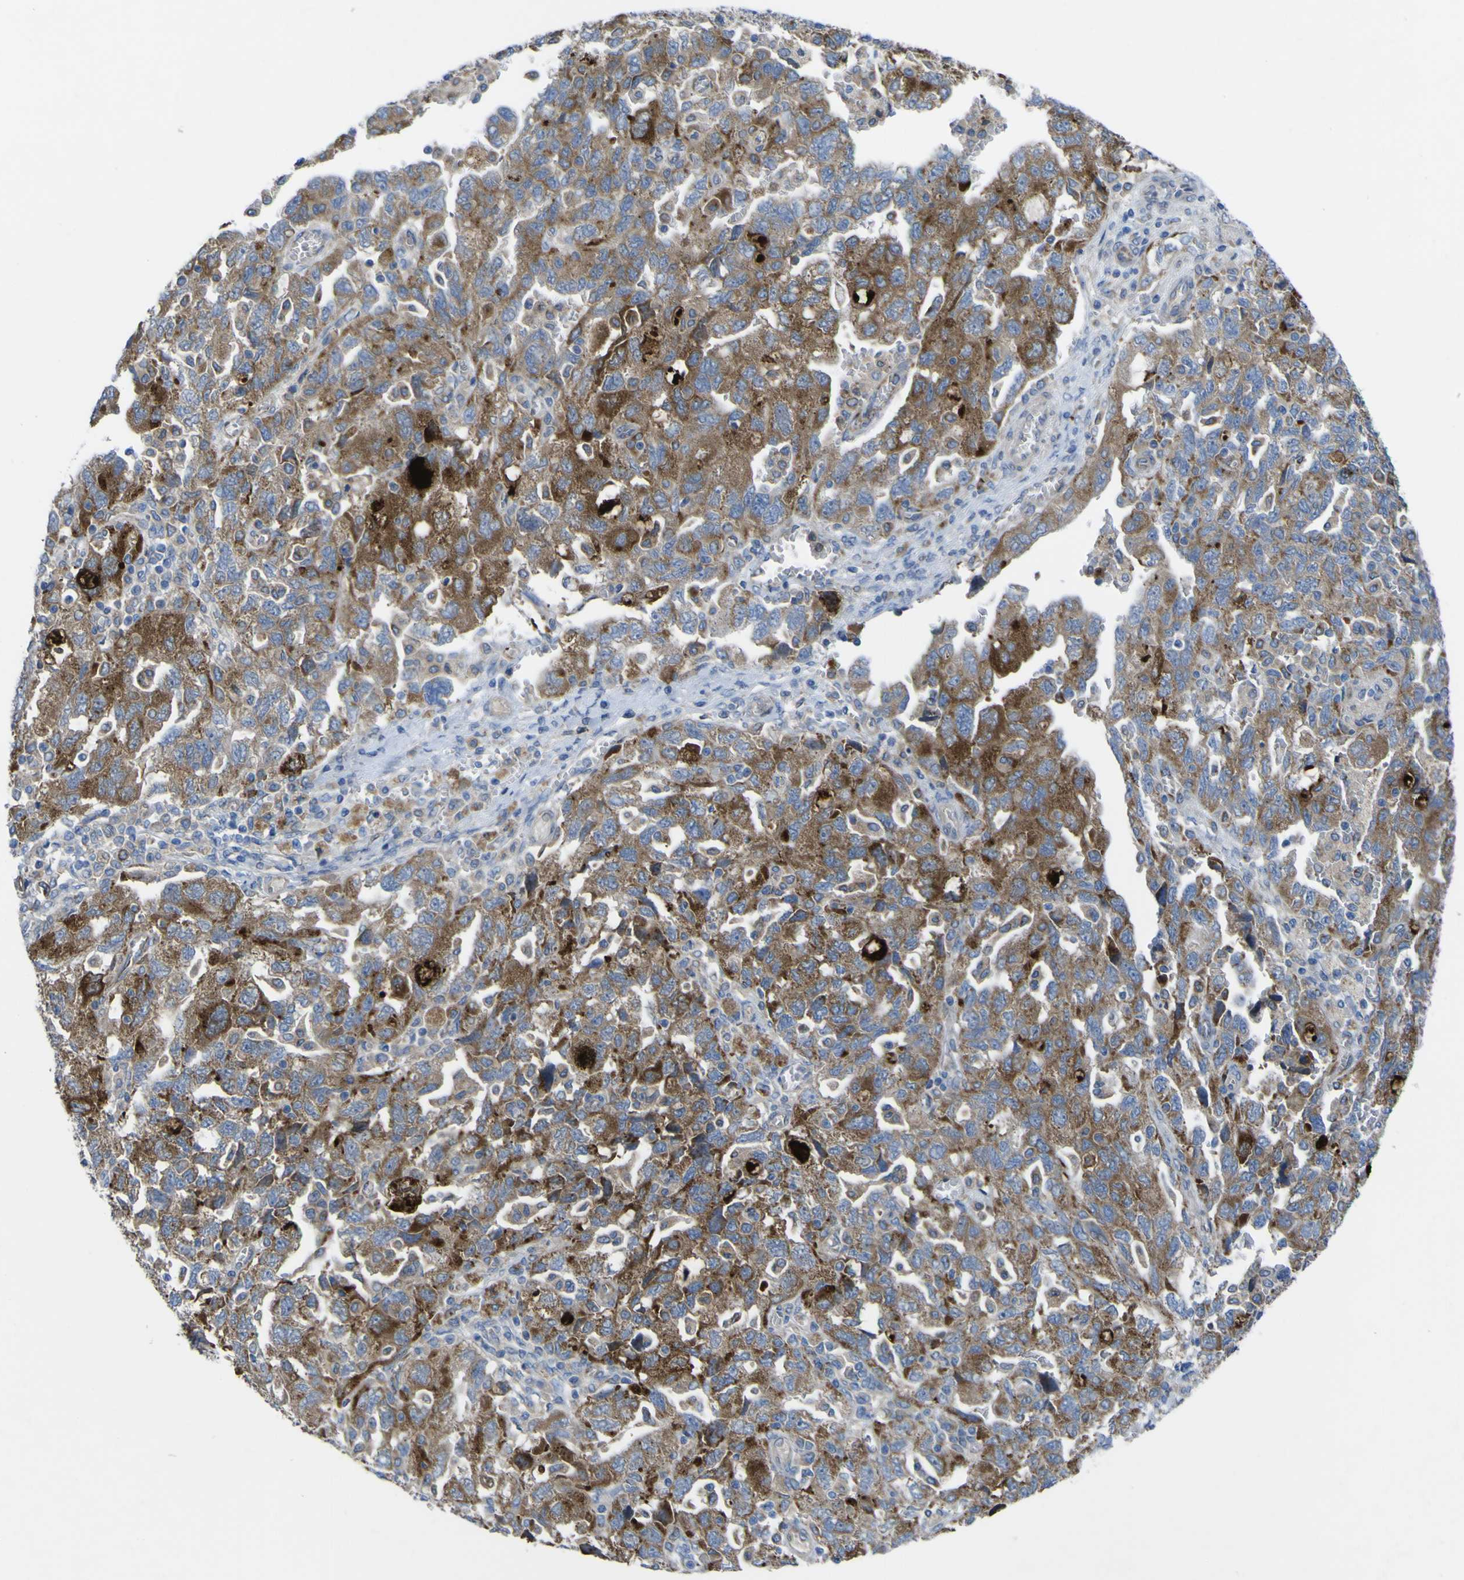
{"staining": {"intensity": "moderate", "quantity": ">75%", "location": "cytoplasmic/membranous"}, "tissue": "ovarian cancer", "cell_type": "Tumor cells", "image_type": "cancer", "snomed": [{"axis": "morphology", "description": "Carcinoma, NOS"}, {"axis": "morphology", "description": "Cystadenocarcinoma, serous, NOS"}, {"axis": "topography", "description": "Ovary"}], "caption": "The photomicrograph demonstrates immunohistochemical staining of ovarian cancer (serous cystadenocarcinoma). There is moderate cytoplasmic/membranous expression is identified in approximately >75% of tumor cells. The protein of interest is shown in brown color, while the nuclei are stained blue.", "gene": "CST3", "patient": {"sex": "female", "age": 69}}